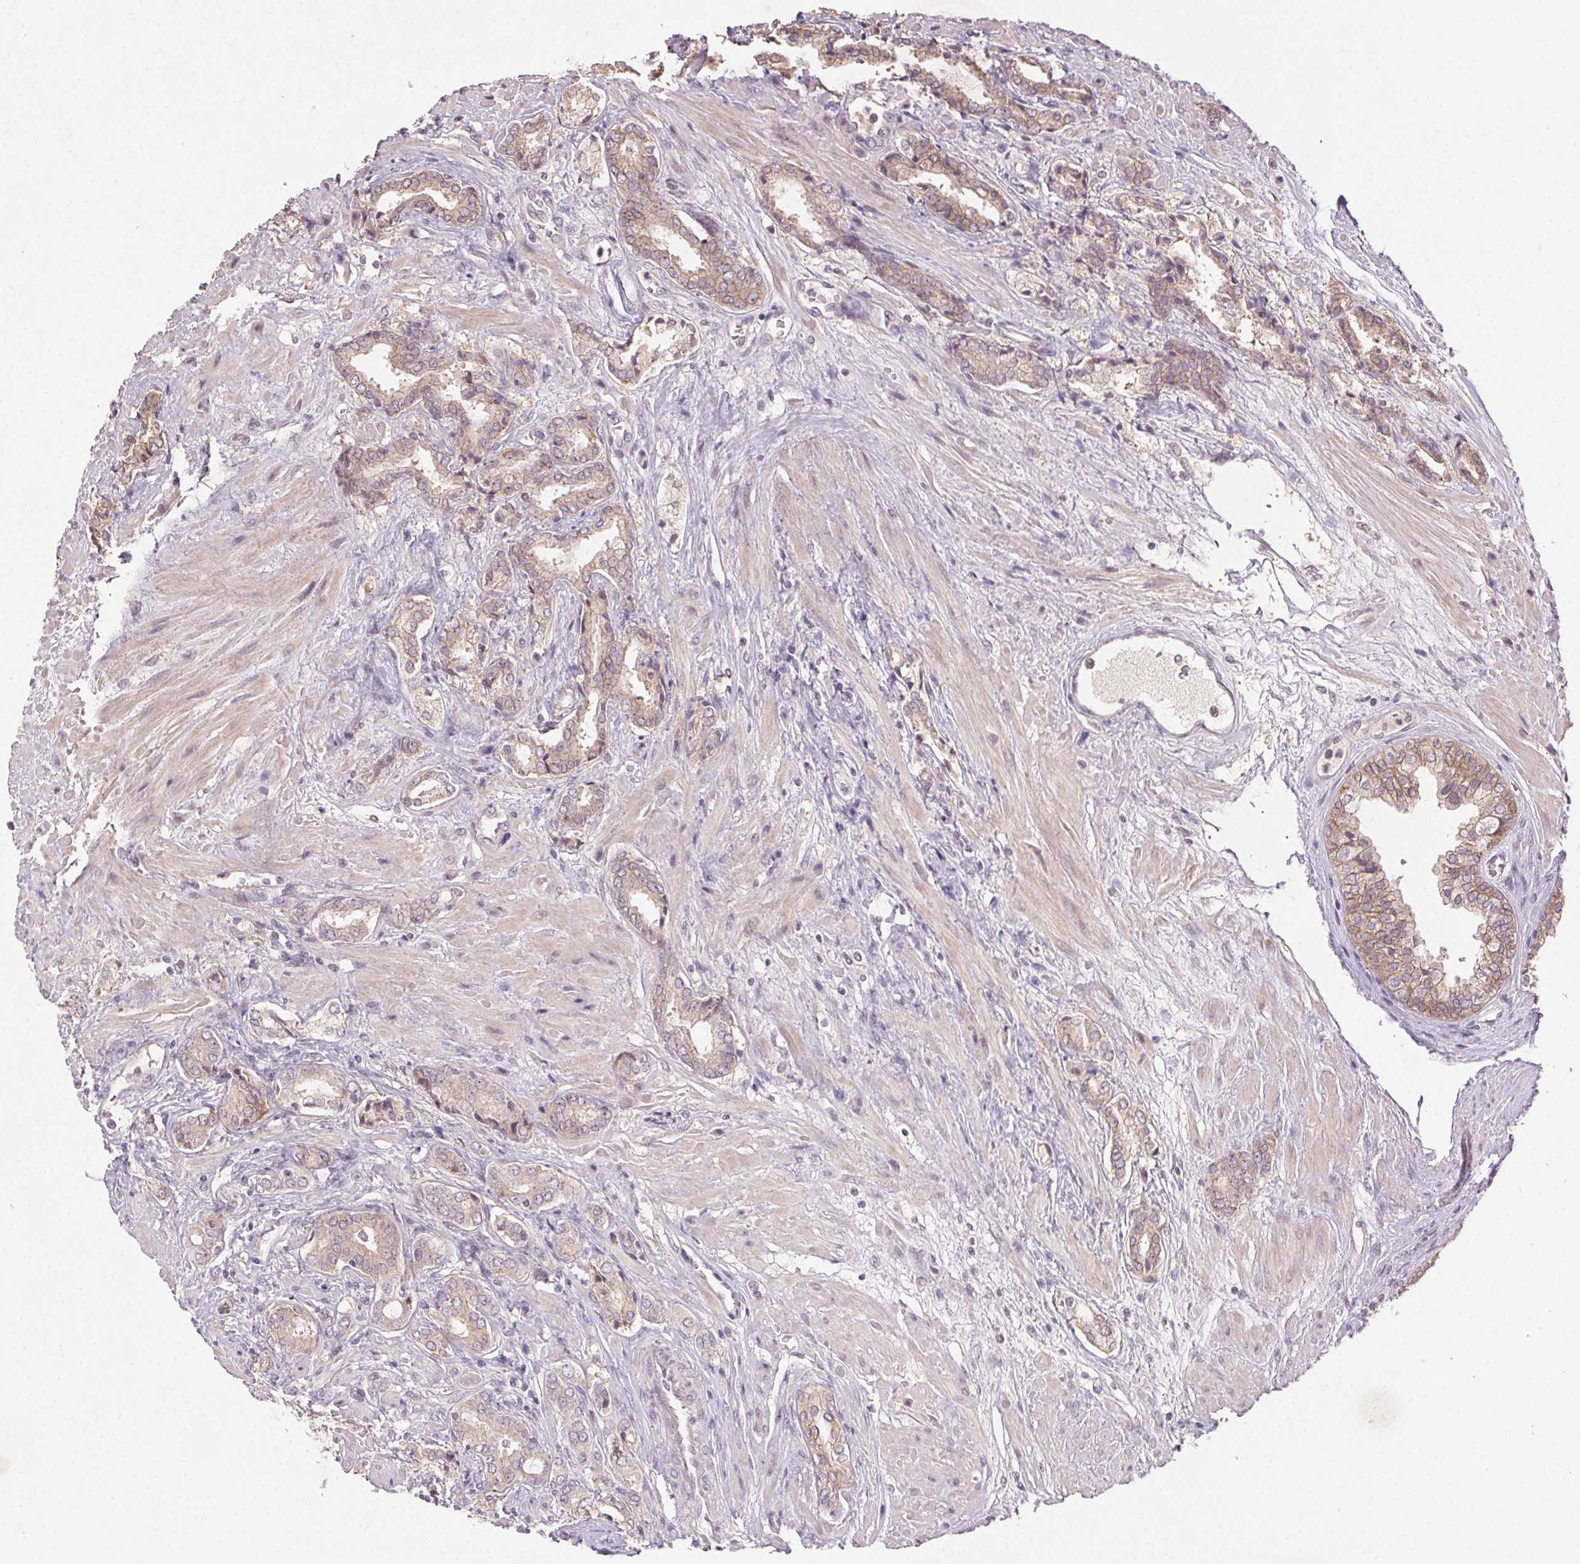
{"staining": {"intensity": "weak", "quantity": "25%-75%", "location": "cytoplasmic/membranous"}, "tissue": "prostate cancer", "cell_type": "Tumor cells", "image_type": "cancer", "snomed": [{"axis": "morphology", "description": "Adenocarcinoma, High grade"}, {"axis": "topography", "description": "Prostate"}], "caption": "Protein expression analysis of human high-grade adenocarcinoma (prostate) reveals weak cytoplasmic/membranous staining in approximately 25%-75% of tumor cells. The staining was performed using DAB (3,3'-diaminobenzidine) to visualize the protein expression in brown, while the nuclei were stained in blue with hematoxylin (Magnification: 20x).", "gene": "ATP1B3", "patient": {"sex": "male", "age": 56}}